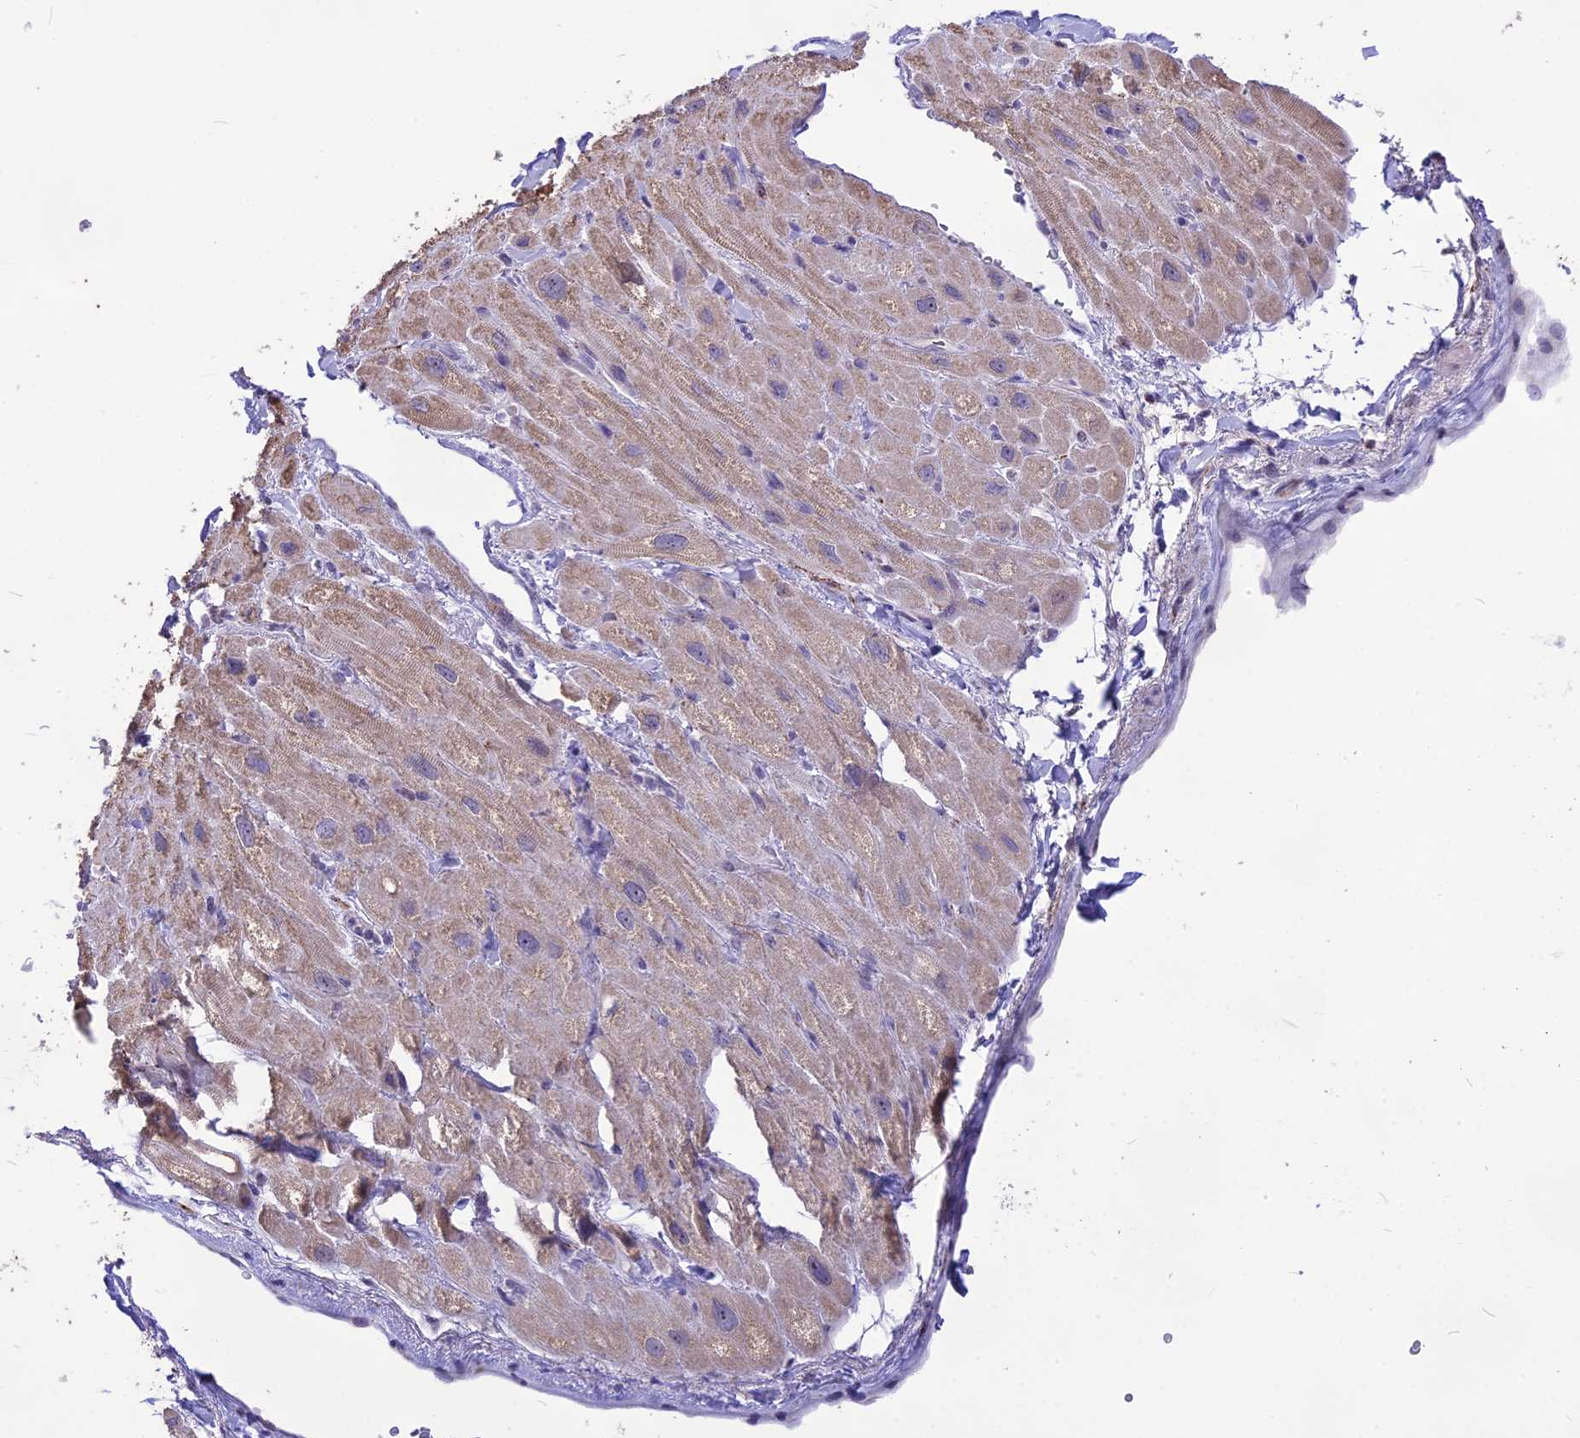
{"staining": {"intensity": "weak", "quantity": "25%-75%", "location": "cytoplasmic/membranous"}, "tissue": "heart muscle", "cell_type": "Cardiomyocytes", "image_type": "normal", "snomed": [{"axis": "morphology", "description": "Normal tissue, NOS"}, {"axis": "topography", "description": "Heart"}], "caption": "Heart muscle stained with a brown dye reveals weak cytoplasmic/membranous positive positivity in approximately 25%-75% of cardiomyocytes.", "gene": "CMSS1", "patient": {"sex": "male", "age": 65}}